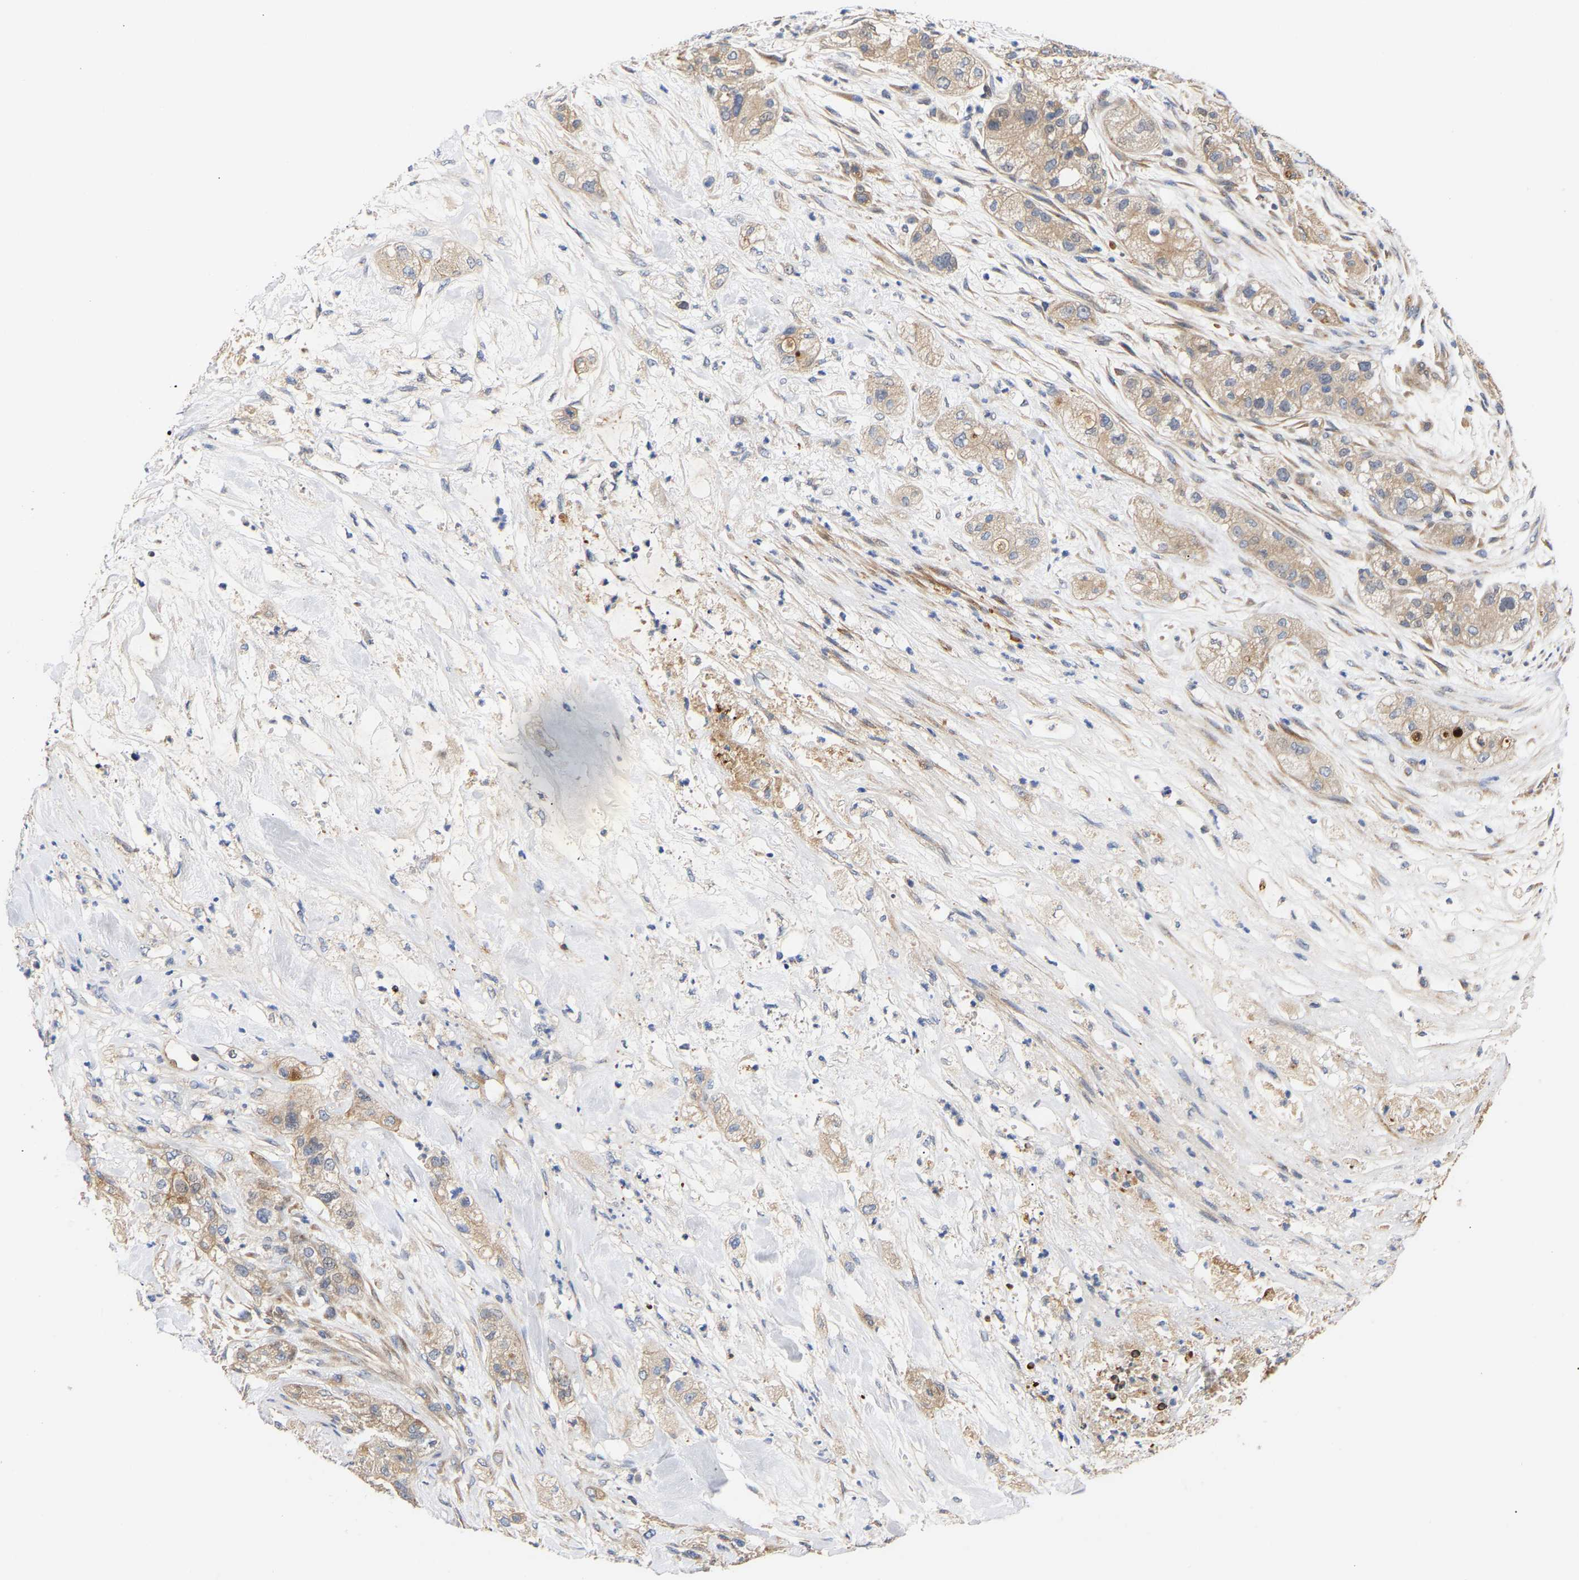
{"staining": {"intensity": "weak", "quantity": ">75%", "location": "cytoplasmic/membranous"}, "tissue": "pancreatic cancer", "cell_type": "Tumor cells", "image_type": "cancer", "snomed": [{"axis": "morphology", "description": "Adenocarcinoma, NOS"}, {"axis": "topography", "description": "Pancreas"}], "caption": "A brown stain shows weak cytoplasmic/membranous staining of a protein in pancreatic cancer tumor cells. (Stains: DAB (3,3'-diaminobenzidine) in brown, nuclei in blue, Microscopy: brightfield microscopy at high magnification).", "gene": "KASH5", "patient": {"sex": "female", "age": 78}}